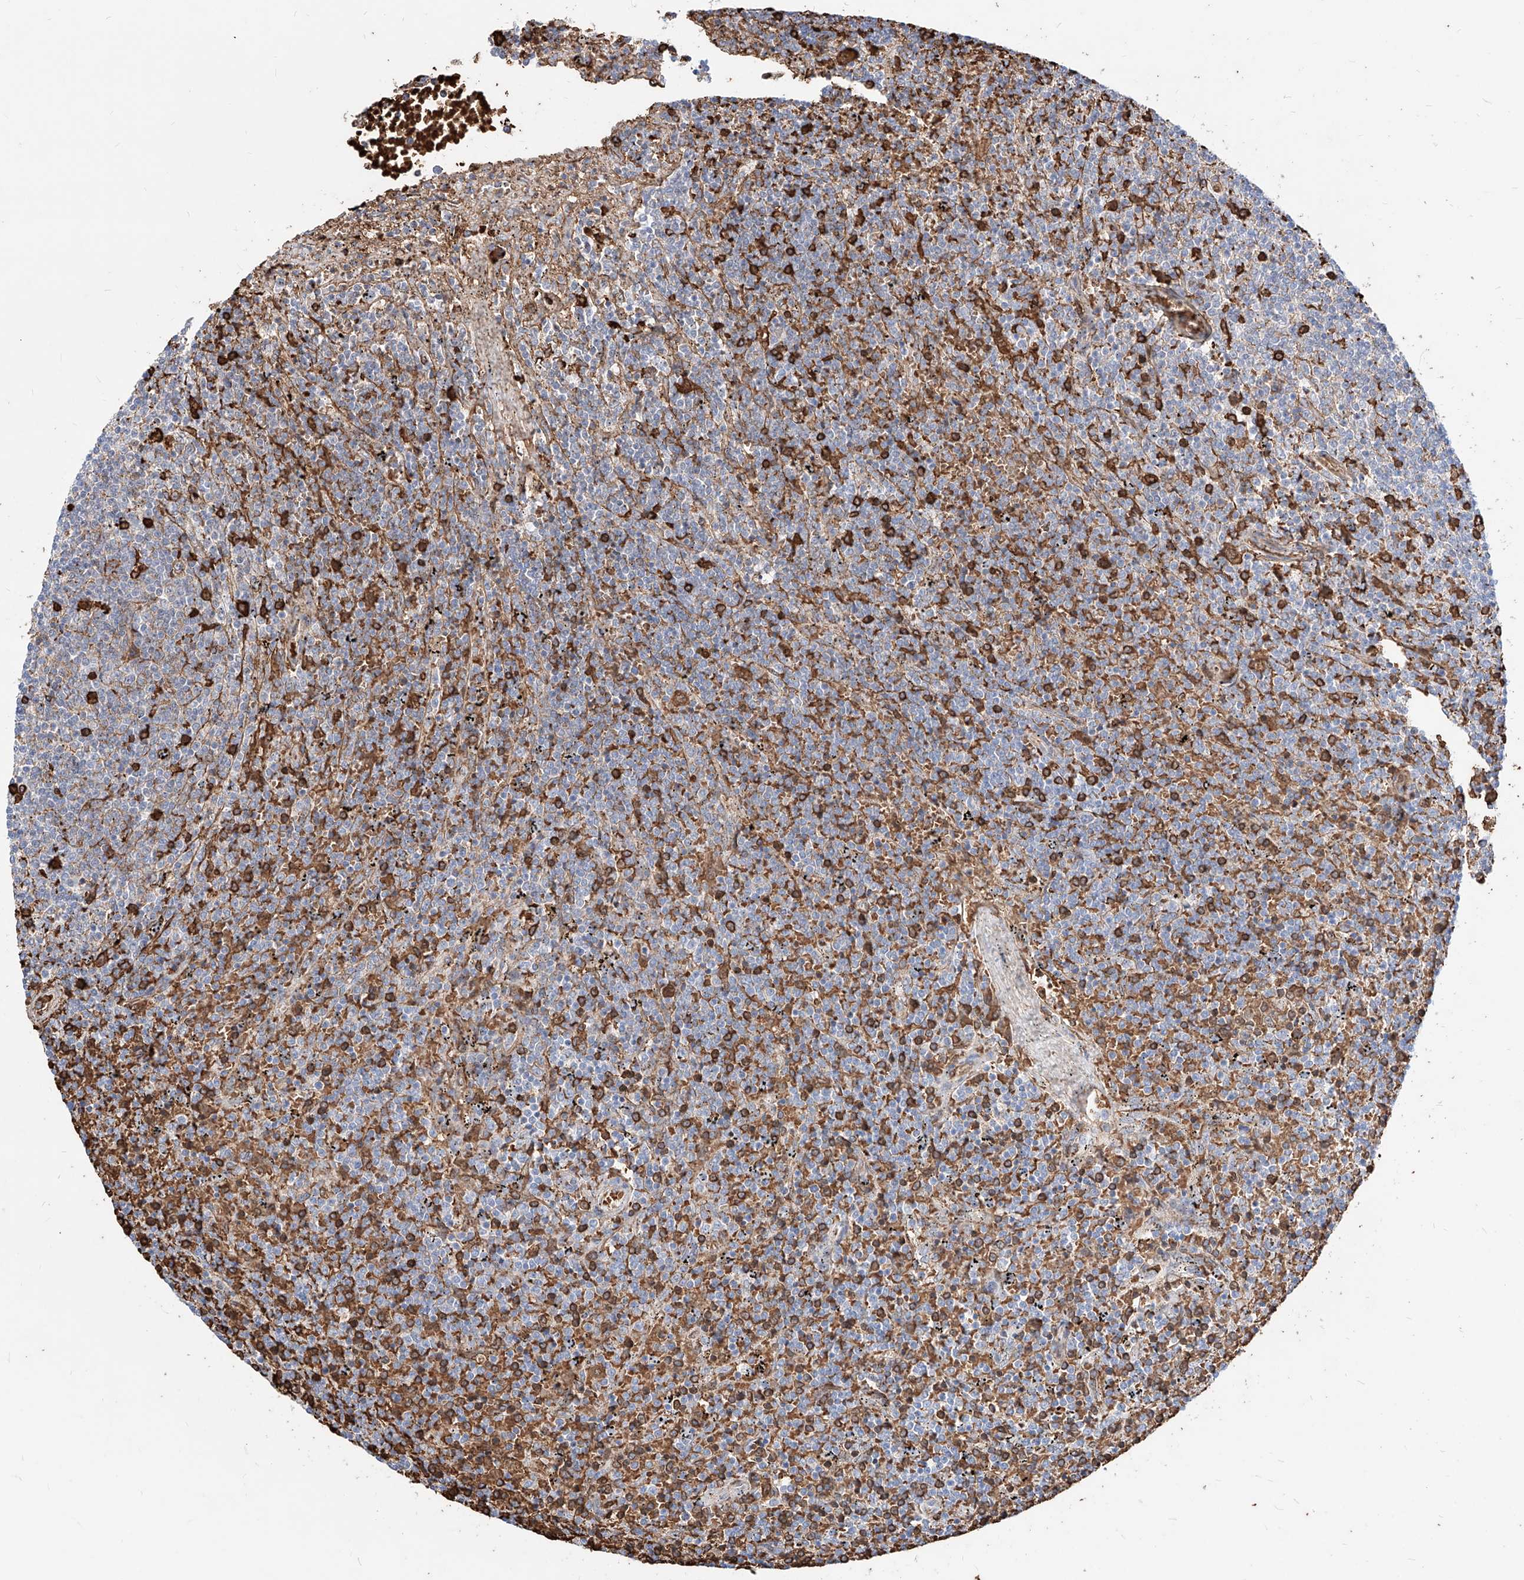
{"staining": {"intensity": "moderate", "quantity": "<25%", "location": "cytoplasmic/membranous"}, "tissue": "lymphoma", "cell_type": "Tumor cells", "image_type": "cancer", "snomed": [{"axis": "morphology", "description": "Malignant lymphoma, non-Hodgkin's type, Low grade"}, {"axis": "topography", "description": "Spleen"}], "caption": "IHC staining of lymphoma, which reveals low levels of moderate cytoplasmic/membranous staining in about <25% of tumor cells indicating moderate cytoplasmic/membranous protein expression. The staining was performed using DAB (3,3'-diaminobenzidine) (brown) for protein detection and nuclei were counterstained in hematoxylin (blue).", "gene": "ZFP42", "patient": {"sex": "female", "age": 50}}